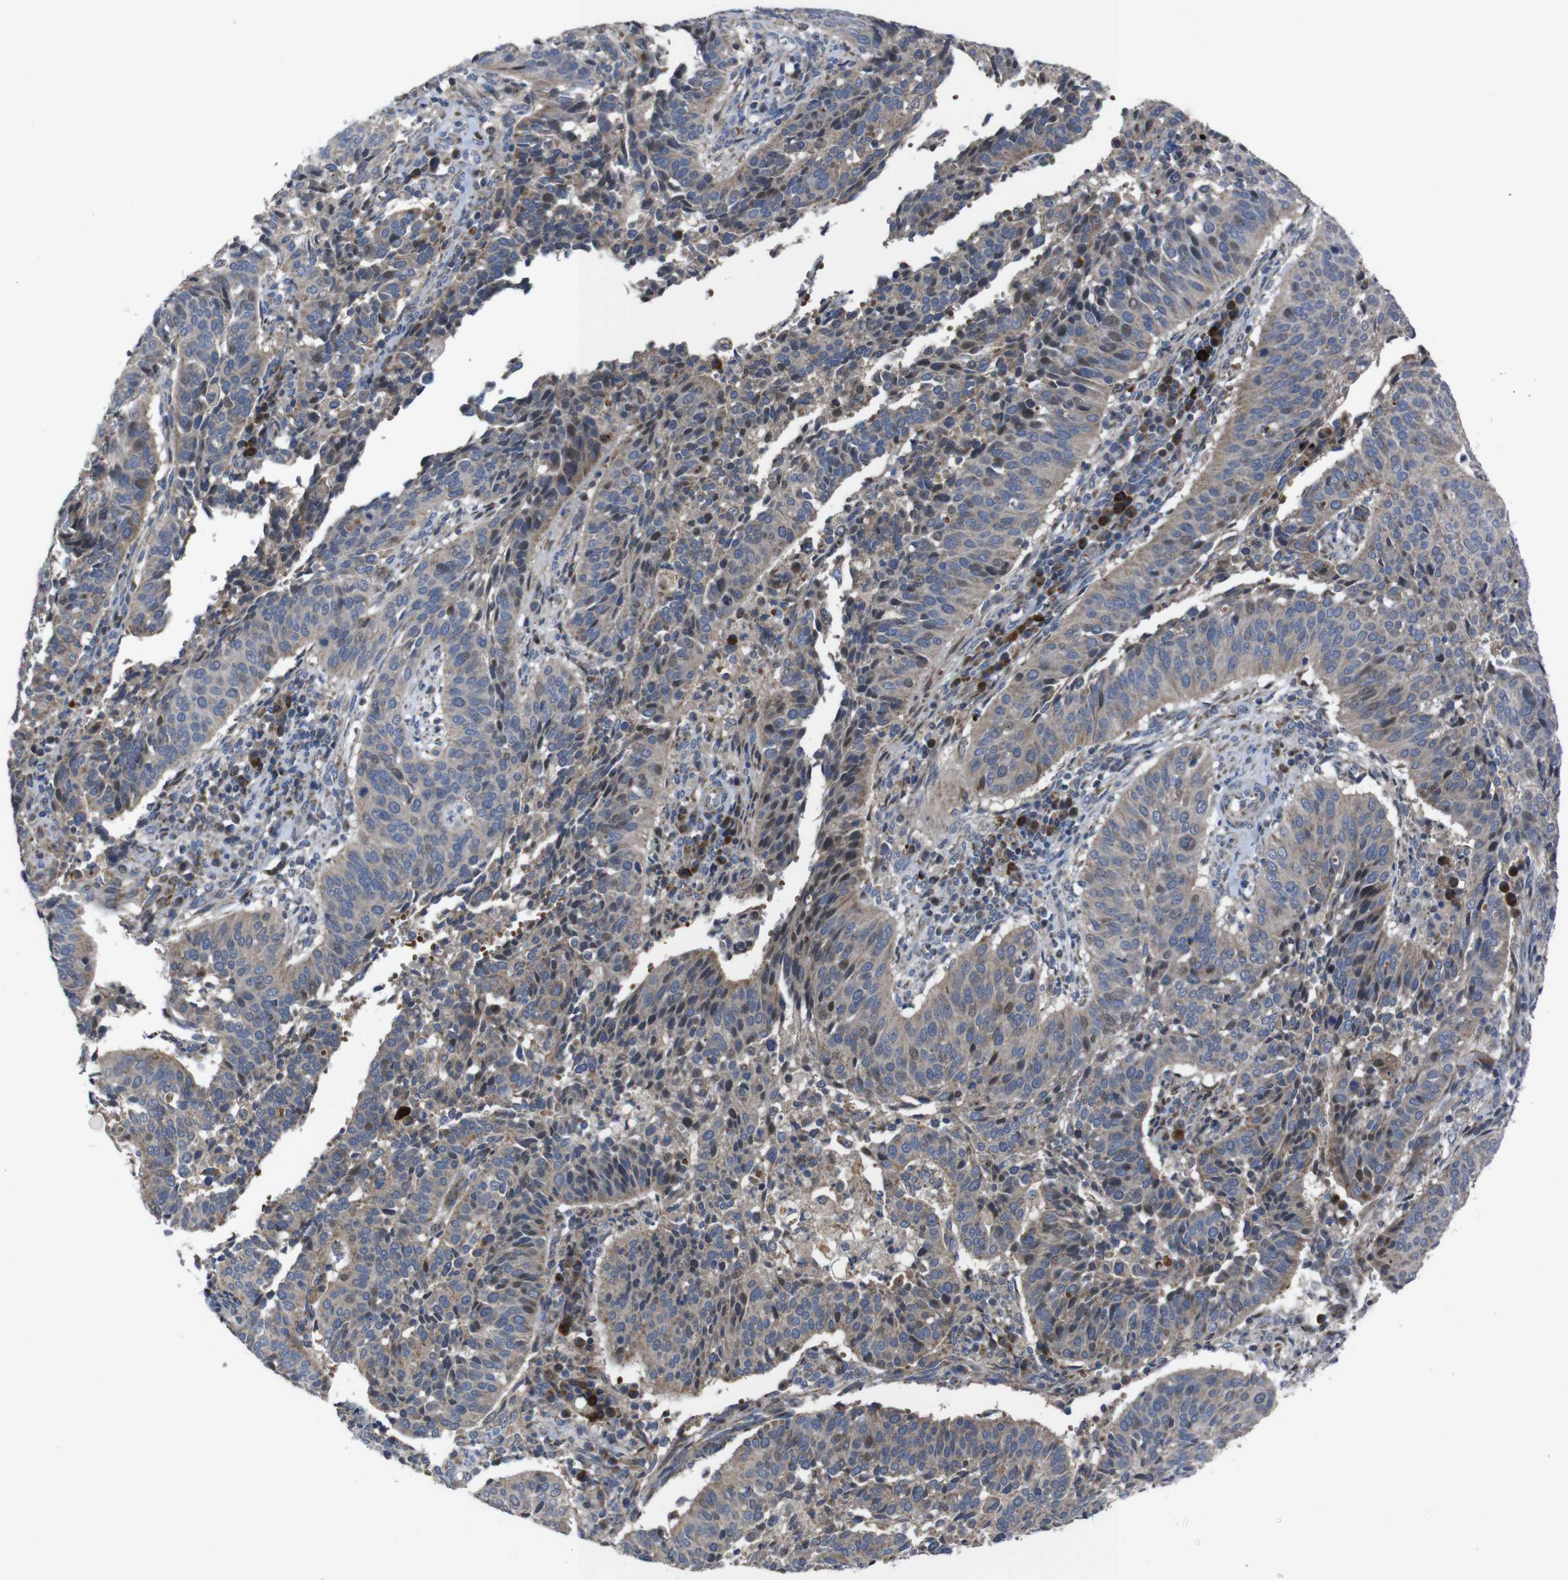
{"staining": {"intensity": "moderate", "quantity": ">75%", "location": "cytoplasmic/membranous"}, "tissue": "cervical cancer", "cell_type": "Tumor cells", "image_type": "cancer", "snomed": [{"axis": "morphology", "description": "Normal tissue, NOS"}, {"axis": "morphology", "description": "Squamous cell carcinoma, NOS"}, {"axis": "topography", "description": "Cervix"}], "caption": "A high-resolution micrograph shows IHC staining of squamous cell carcinoma (cervical), which demonstrates moderate cytoplasmic/membranous expression in approximately >75% of tumor cells.", "gene": "CHST10", "patient": {"sex": "female", "age": 39}}